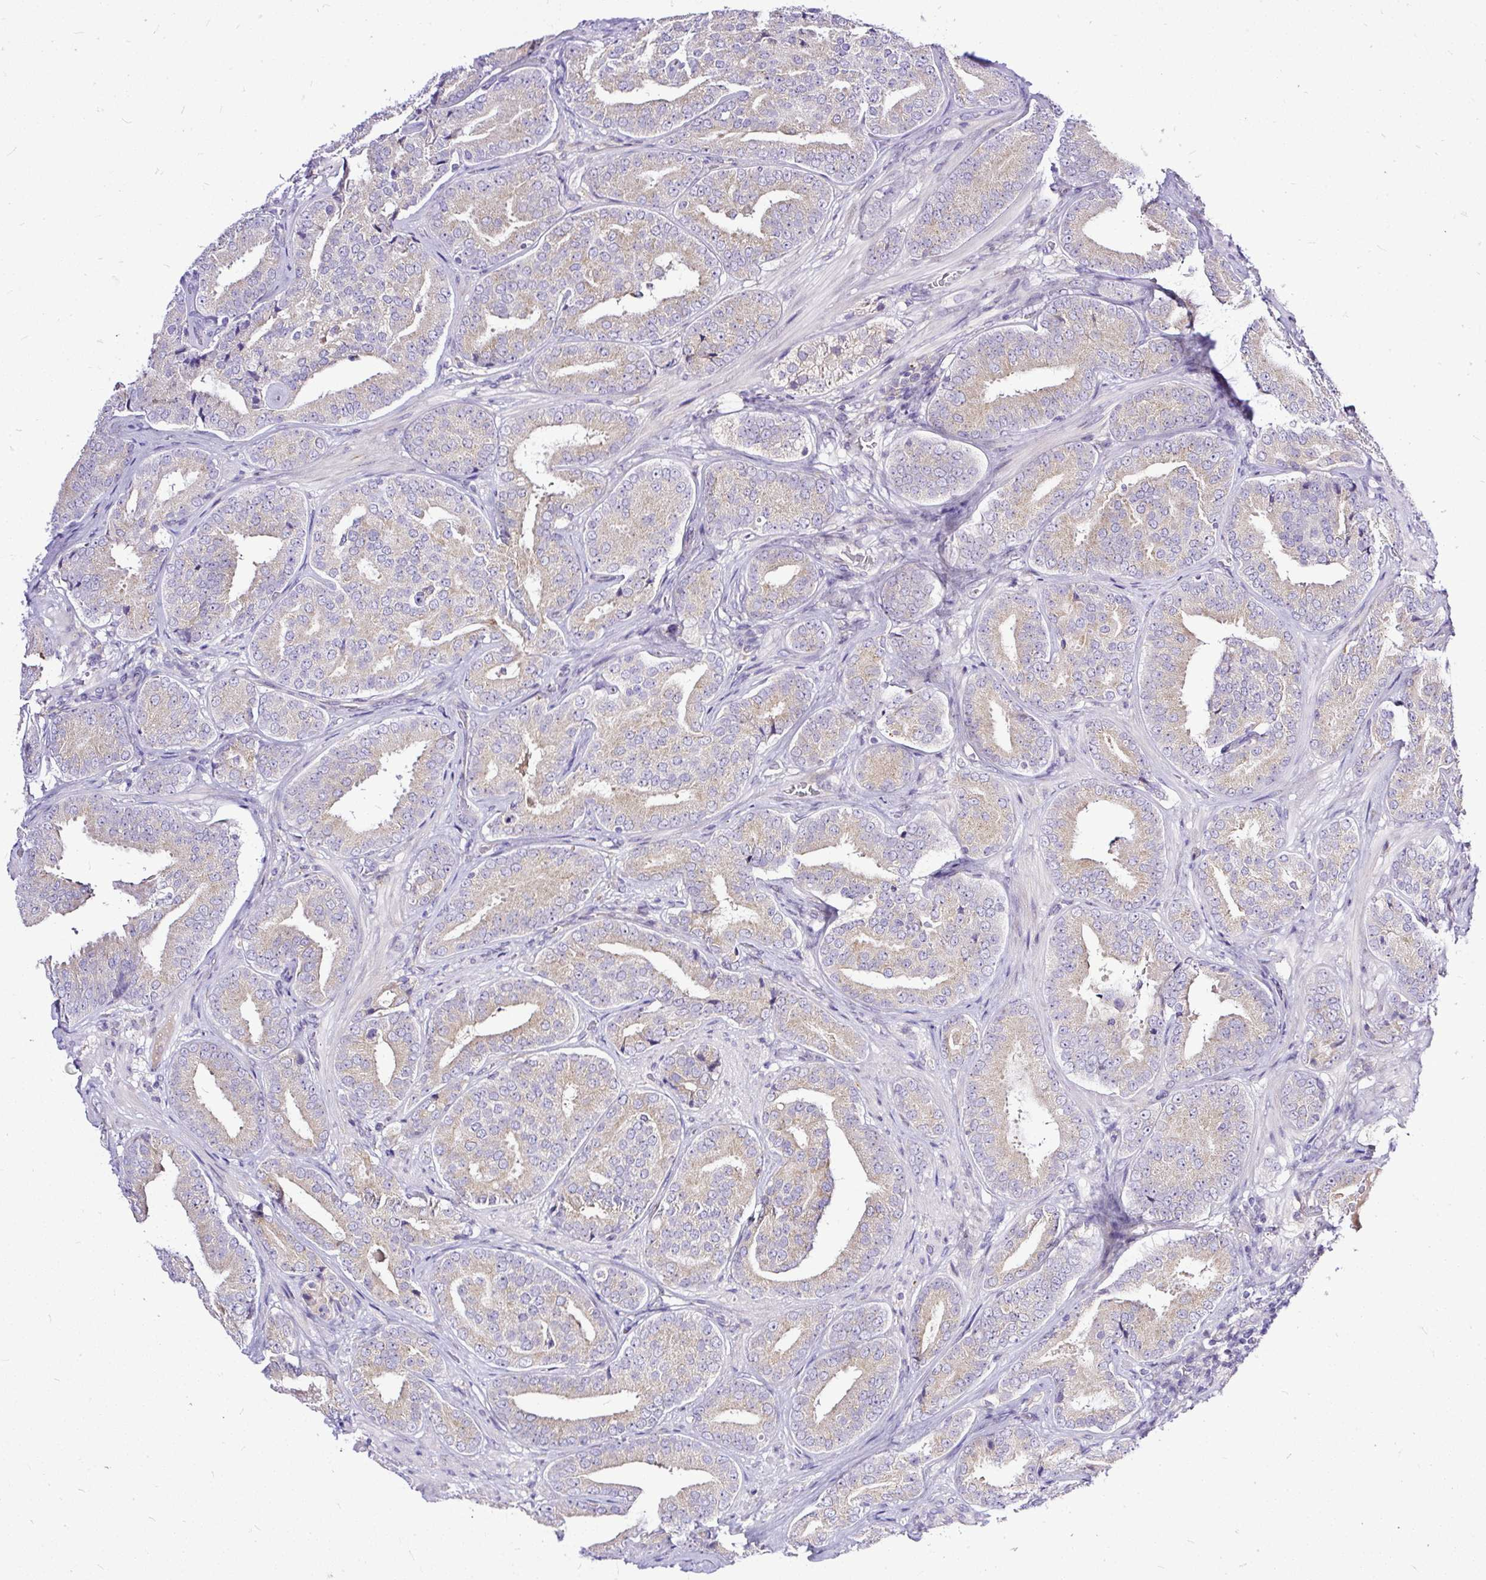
{"staining": {"intensity": "weak", "quantity": "25%-75%", "location": "cytoplasmic/membranous"}, "tissue": "prostate cancer", "cell_type": "Tumor cells", "image_type": "cancer", "snomed": [{"axis": "morphology", "description": "Adenocarcinoma, High grade"}, {"axis": "topography", "description": "Prostate"}], "caption": "DAB (3,3'-diaminobenzidine) immunohistochemical staining of prostate cancer (high-grade adenocarcinoma) displays weak cytoplasmic/membranous protein expression in approximately 25%-75% of tumor cells. The protein is stained brown, and the nuclei are stained in blue (DAB IHC with brightfield microscopy, high magnification).", "gene": "AMFR", "patient": {"sex": "male", "age": 63}}